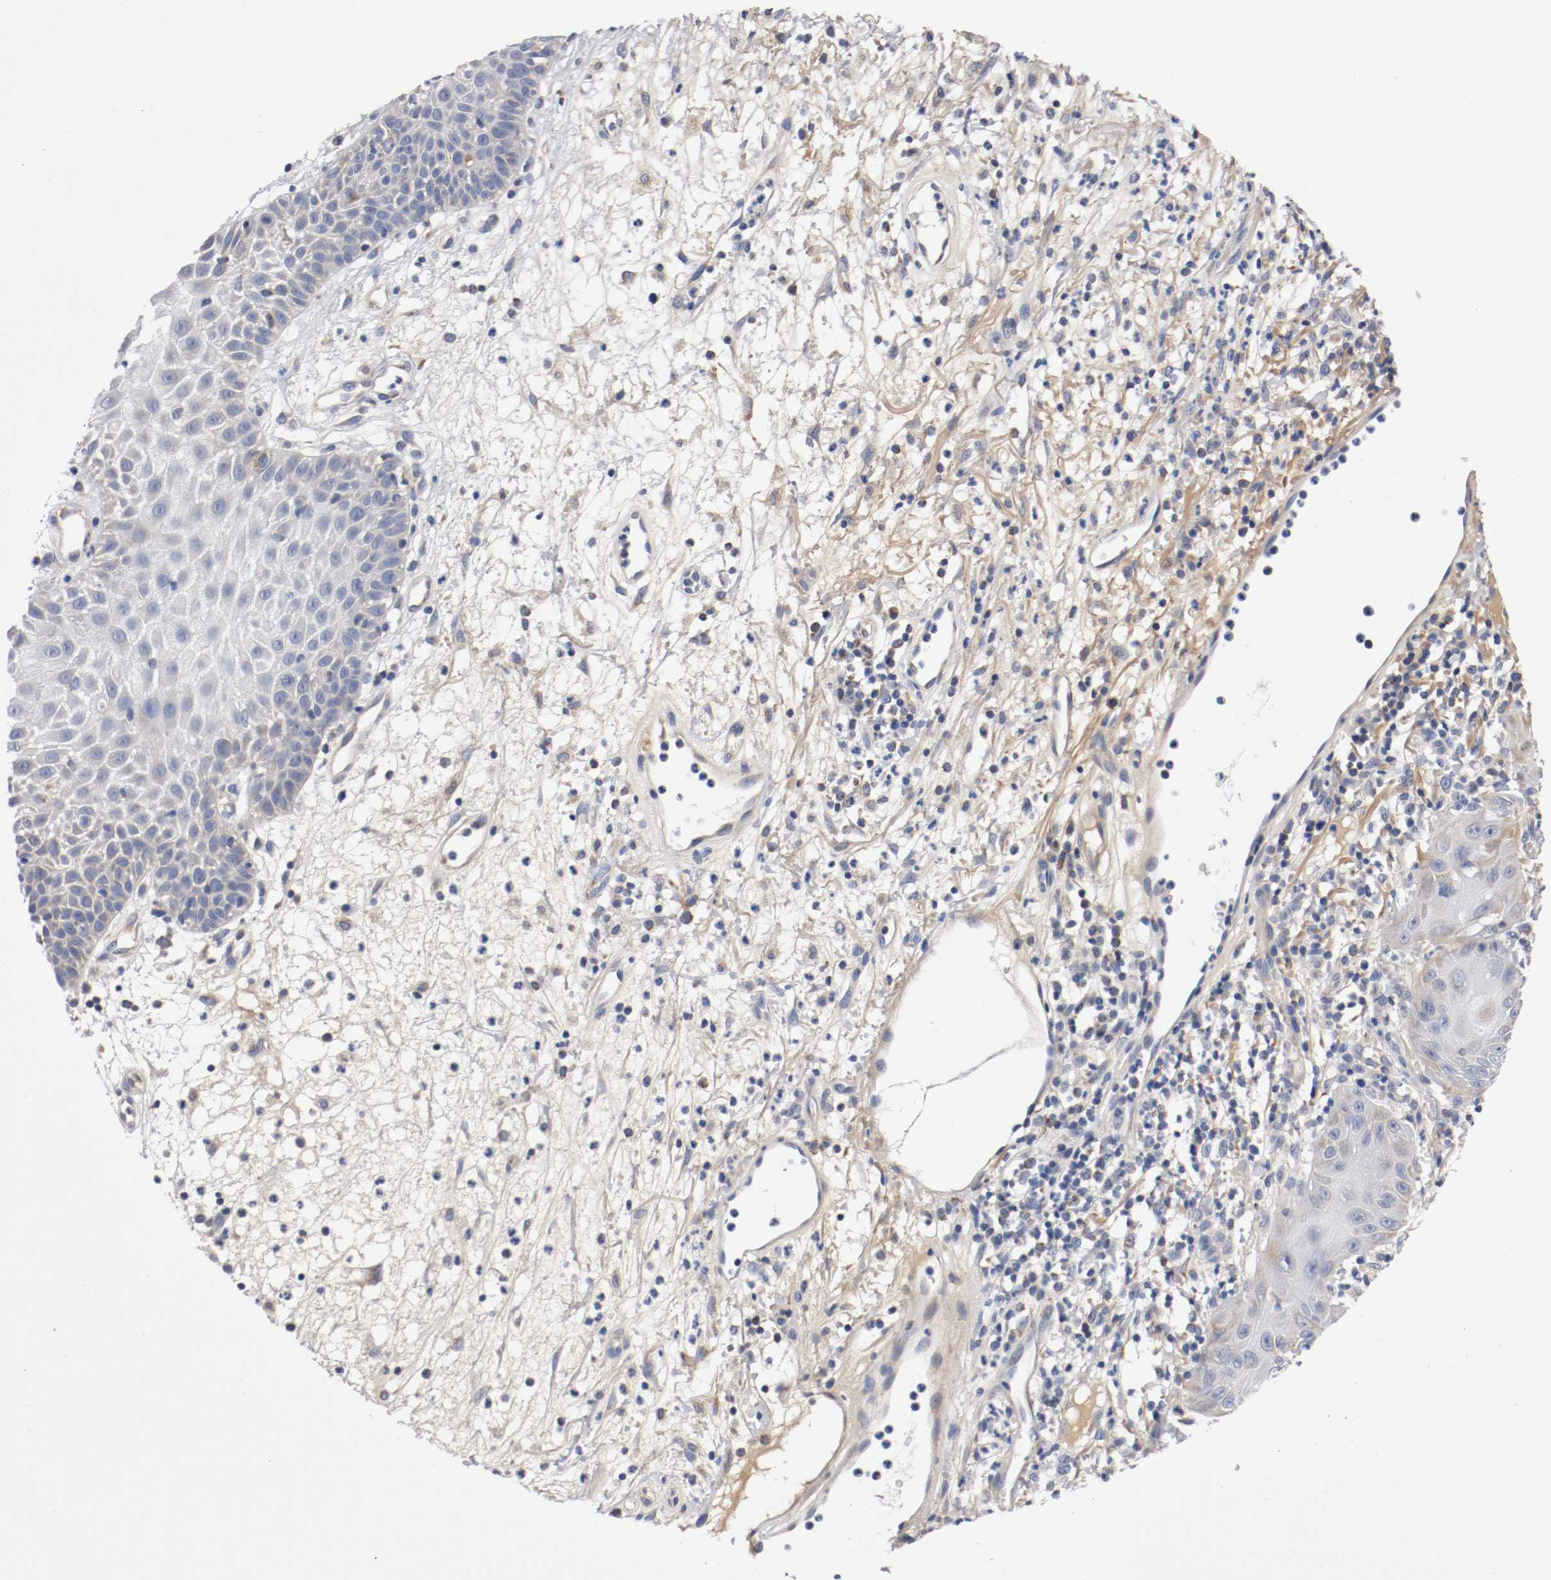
{"staining": {"intensity": "negative", "quantity": "none", "location": "none"}, "tissue": "skin cancer", "cell_type": "Tumor cells", "image_type": "cancer", "snomed": [{"axis": "morphology", "description": "Squamous cell carcinoma, NOS"}, {"axis": "topography", "description": "Skin"}], "caption": "Tumor cells show no significant positivity in skin cancer (squamous cell carcinoma).", "gene": "PCSK6", "patient": {"sex": "female", "age": 78}}